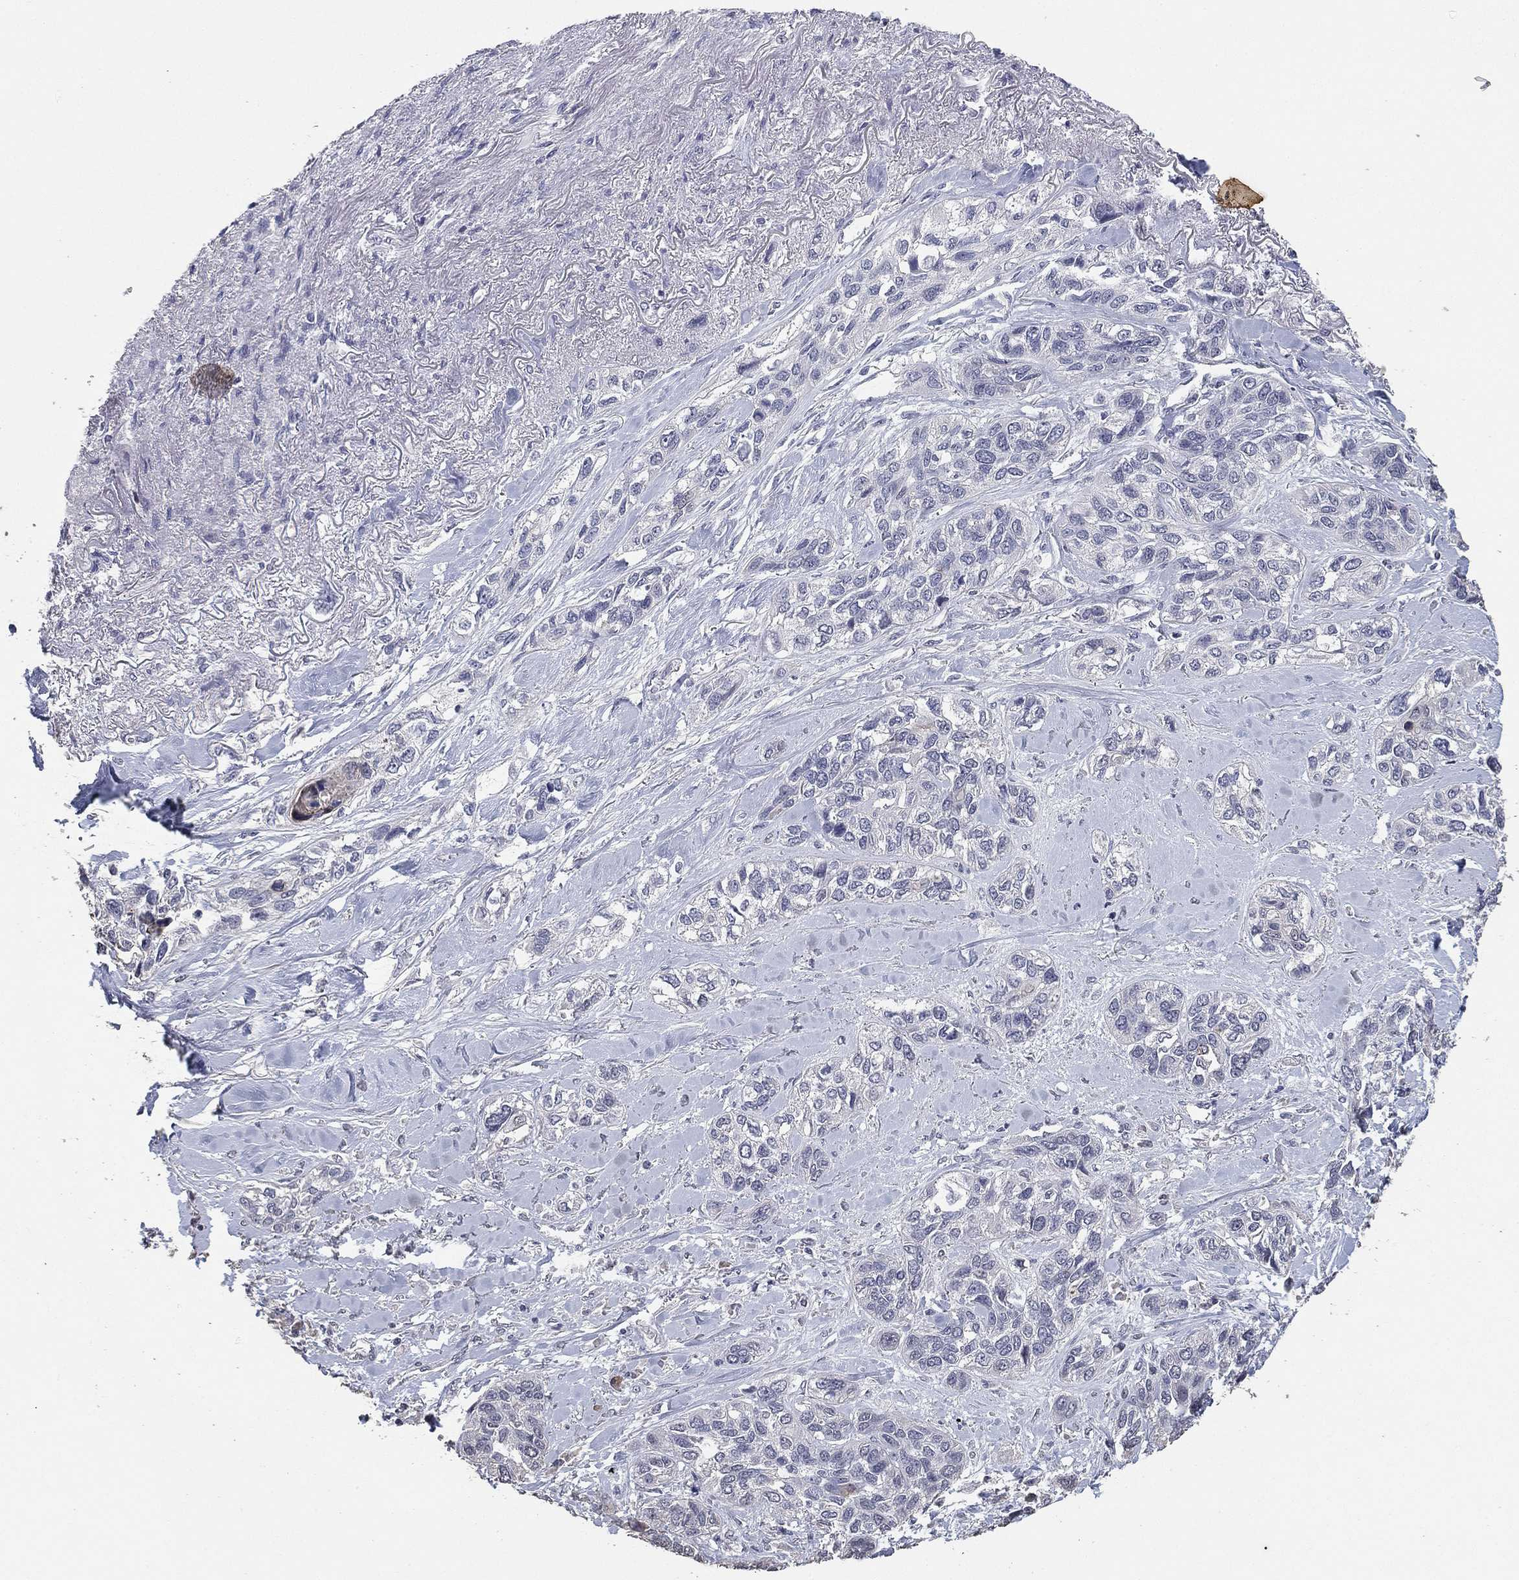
{"staining": {"intensity": "negative", "quantity": "none", "location": "none"}, "tissue": "lung cancer", "cell_type": "Tumor cells", "image_type": "cancer", "snomed": [{"axis": "morphology", "description": "Squamous cell carcinoma, NOS"}, {"axis": "topography", "description": "Lung"}], "caption": "Tumor cells are negative for brown protein staining in lung squamous cell carcinoma.", "gene": "DSG1", "patient": {"sex": "female", "age": 70}}